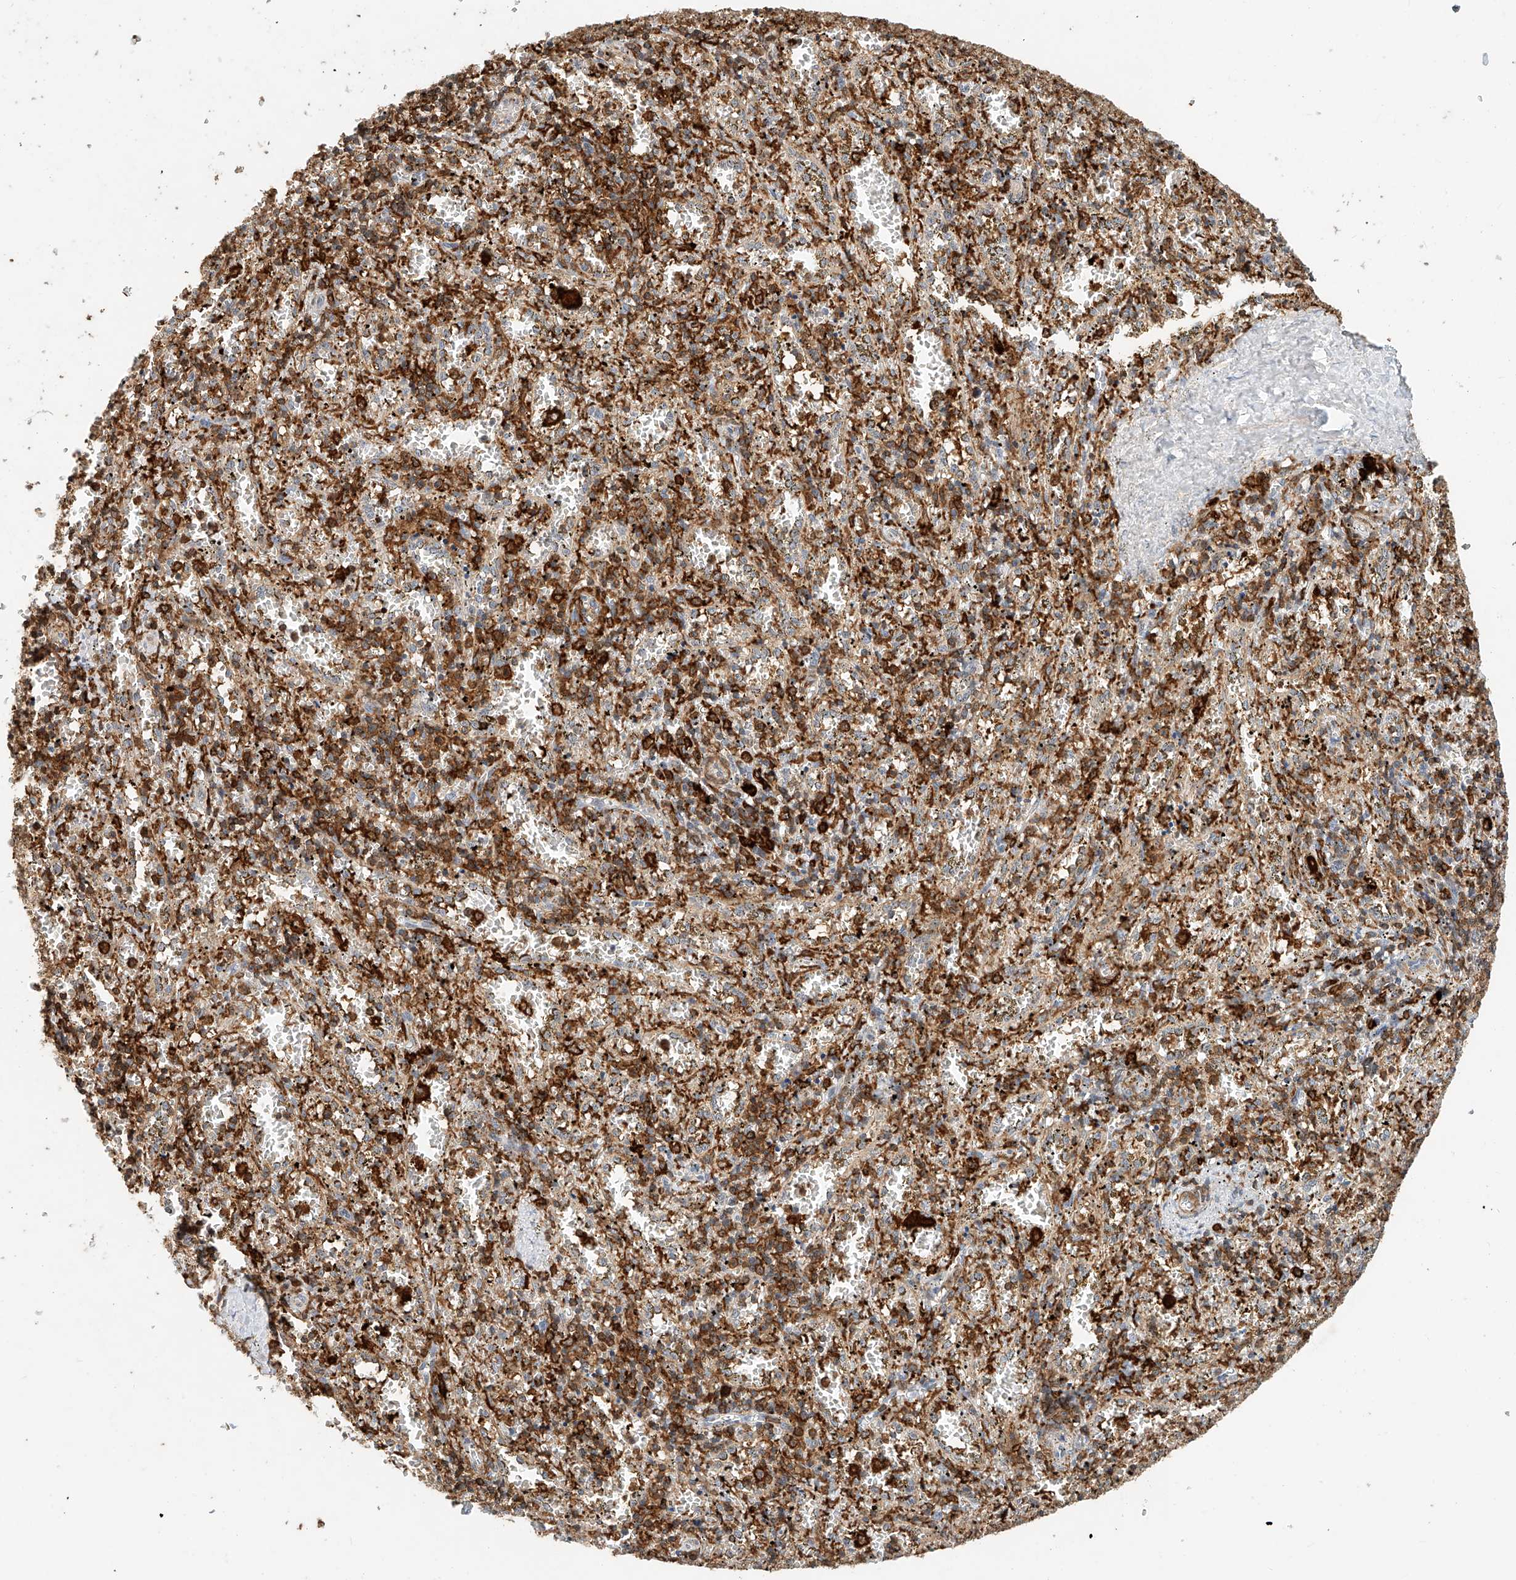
{"staining": {"intensity": "strong", "quantity": "25%-75%", "location": "cytoplasmic/membranous"}, "tissue": "spleen", "cell_type": "Cells in red pulp", "image_type": "normal", "snomed": [{"axis": "morphology", "description": "Normal tissue, NOS"}, {"axis": "topography", "description": "Spleen"}], "caption": "Immunohistochemistry histopathology image of unremarkable human spleen stained for a protein (brown), which displays high levels of strong cytoplasmic/membranous staining in about 25%-75% of cells in red pulp.", "gene": "MICAL1", "patient": {"sex": "male", "age": 11}}